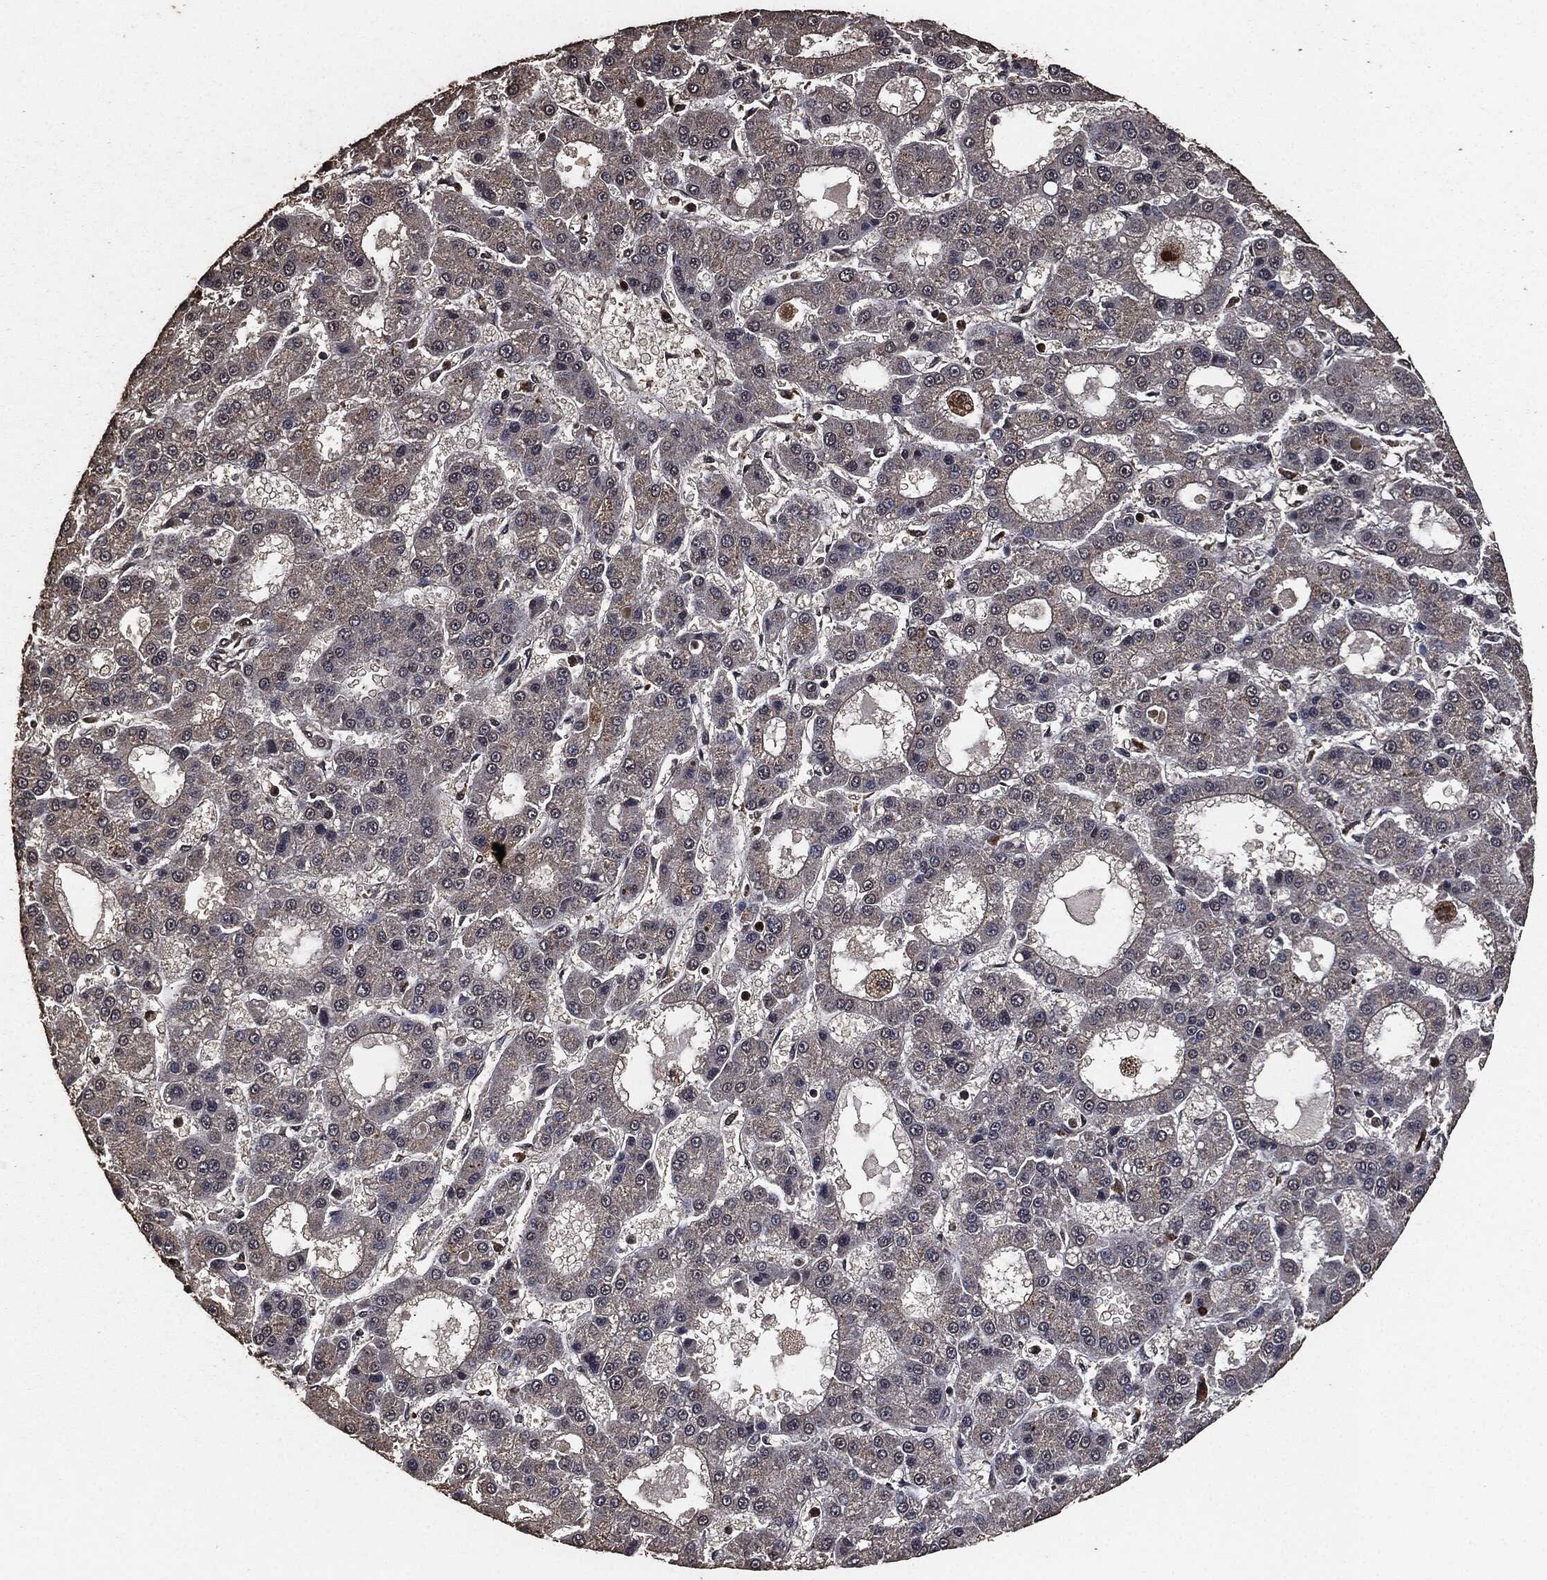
{"staining": {"intensity": "negative", "quantity": "none", "location": "none"}, "tissue": "liver cancer", "cell_type": "Tumor cells", "image_type": "cancer", "snomed": [{"axis": "morphology", "description": "Carcinoma, Hepatocellular, NOS"}, {"axis": "topography", "description": "Liver"}], "caption": "Tumor cells show no significant positivity in hepatocellular carcinoma (liver).", "gene": "AKT1S1", "patient": {"sex": "male", "age": 70}}